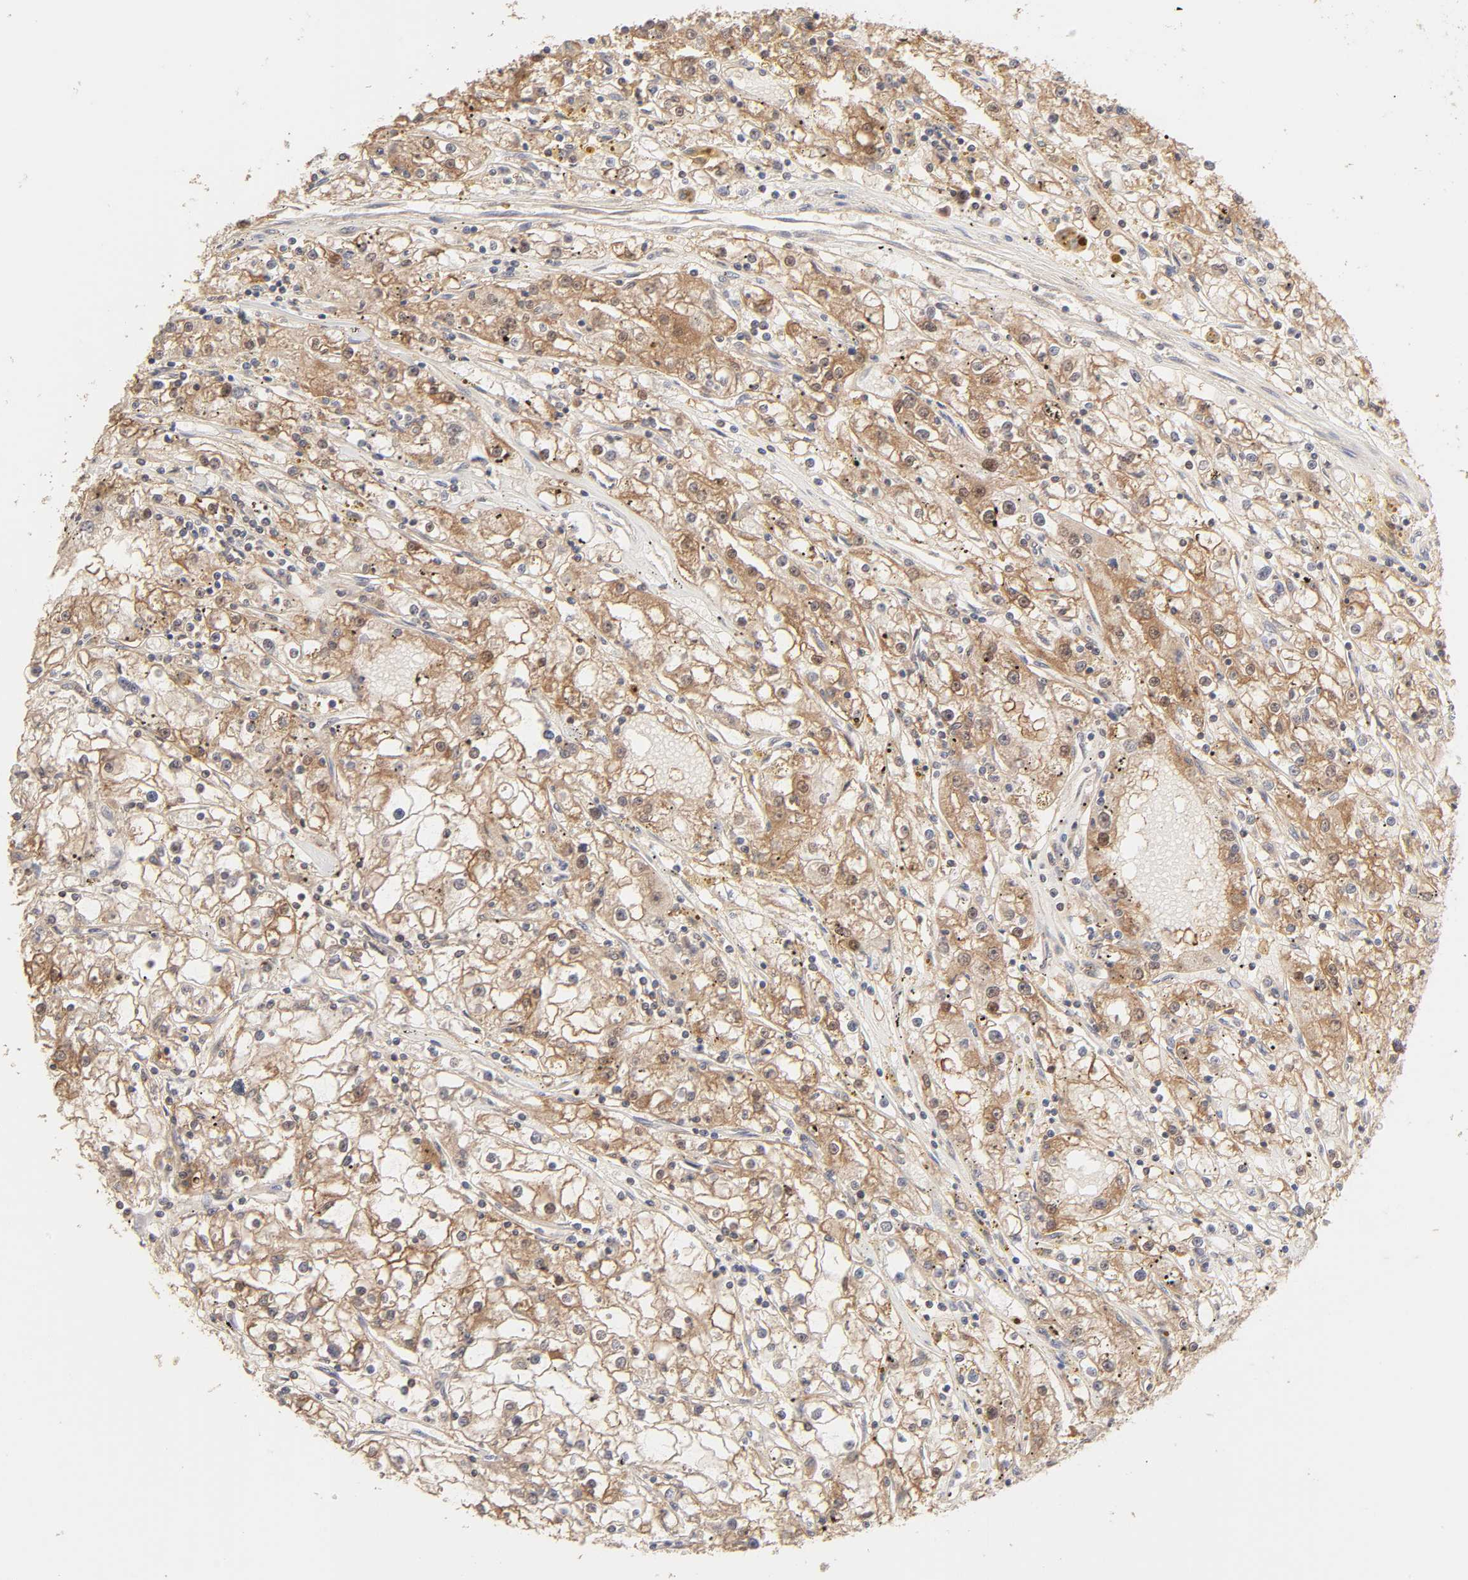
{"staining": {"intensity": "moderate", "quantity": "25%-75%", "location": "cytoplasmic/membranous,nuclear"}, "tissue": "renal cancer", "cell_type": "Tumor cells", "image_type": "cancer", "snomed": [{"axis": "morphology", "description": "Adenocarcinoma, NOS"}, {"axis": "topography", "description": "Kidney"}], "caption": "Moderate cytoplasmic/membranous and nuclear positivity is seen in about 25%-75% of tumor cells in renal cancer (adenocarcinoma).", "gene": "AP1G2", "patient": {"sex": "male", "age": 56}}